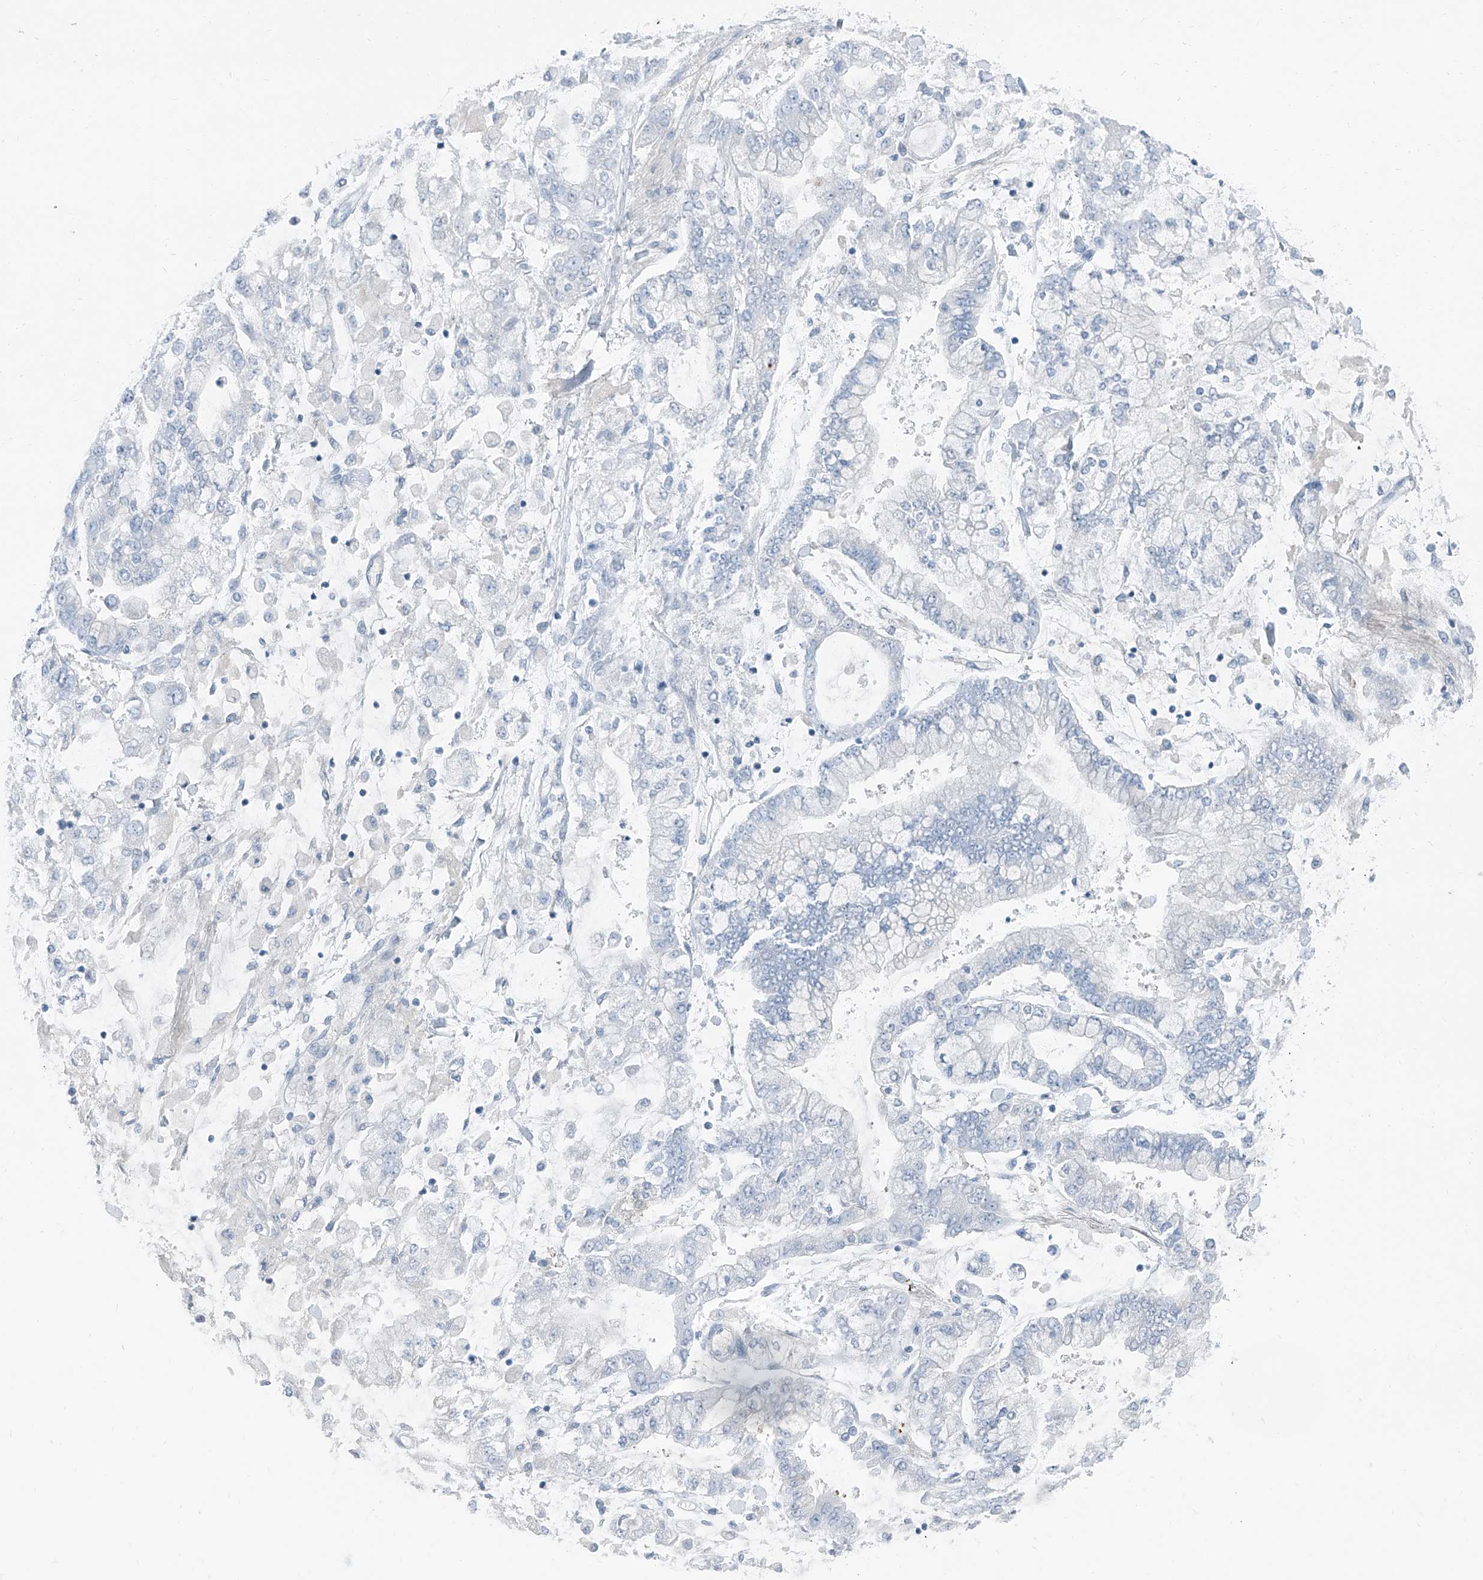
{"staining": {"intensity": "negative", "quantity": "none", "location": "none"}, "tissue": "stomach cancer", "cell_type": "Tumor cells", "image_type": "cancer", "snomed": [{"axis": "morphology", "description": "Normal tissue, NOS"}, {"axis": "morphology", "description": "Adenocarcinoma, NOS"}, {"axis": "topography", "description": "Stomach, upper"}, {"axis": "topography", "description": "Stomach"}], "caption": "DAB (3,3'-diaminobenzidine) immunohistochemical staining of stomach adenocarcinoma displays no significant positivity in tumor cells.", "gene": "RGN", "patient": {"sex": "male", "age": 76}}